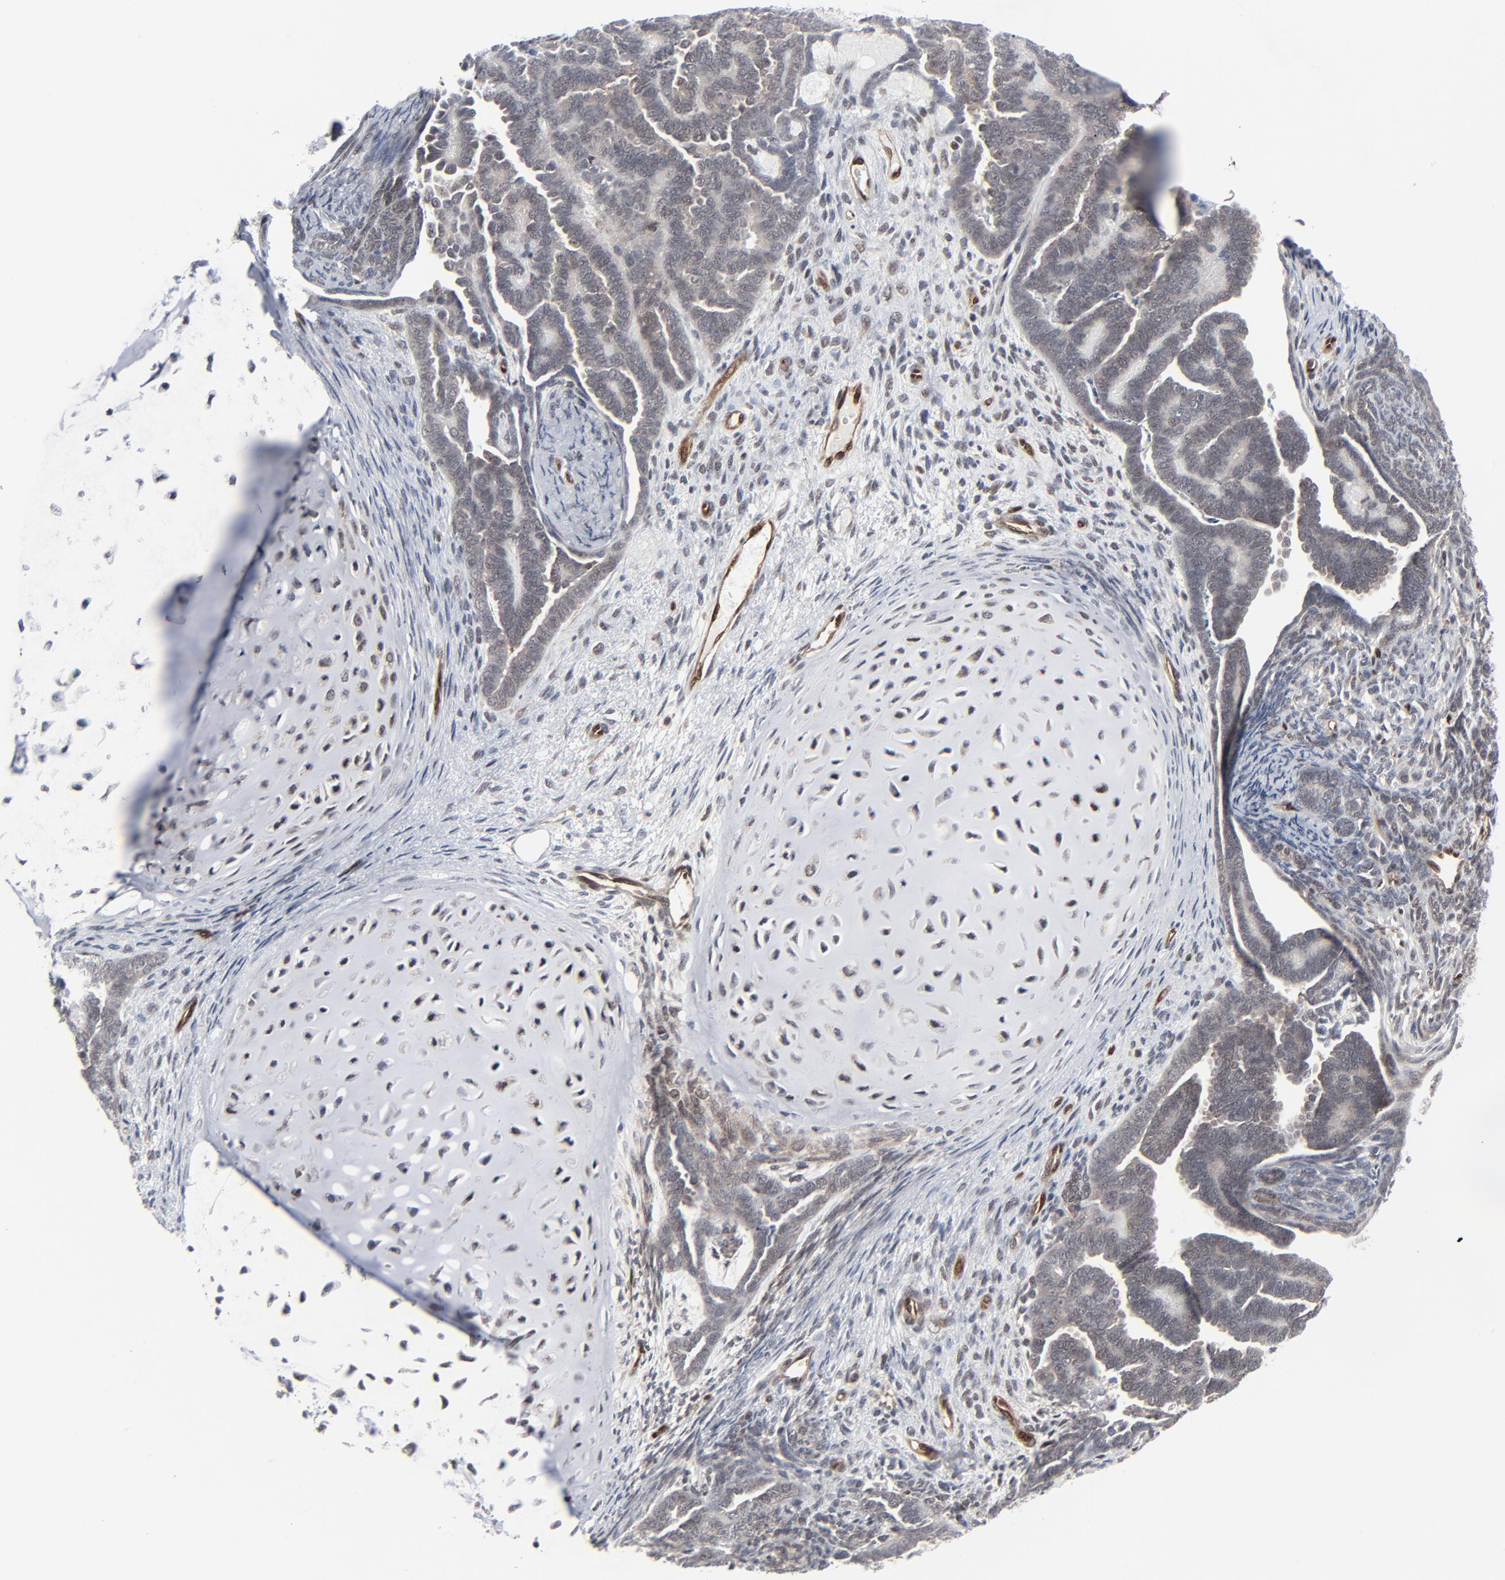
{"staining": {"intensity": "weak", "quantity": "<25%", "location": "cytoplasmic/membranous"}, "tissue": "endometrial cancer", "cell_type": "Tumor cells", "image_type": "cancer", "snomed": [{"axis": "morphology", "description": "Neoplasm, malignant, NOS"}, {"axis": "topography", "description": "Endometrium"}], "caption": "Endometrial cancer was stained to show a protein in brown. There is no significant staining in tumor cells.", "gene": "AKT1", "patient": {"sex": "female", "age": 74}}